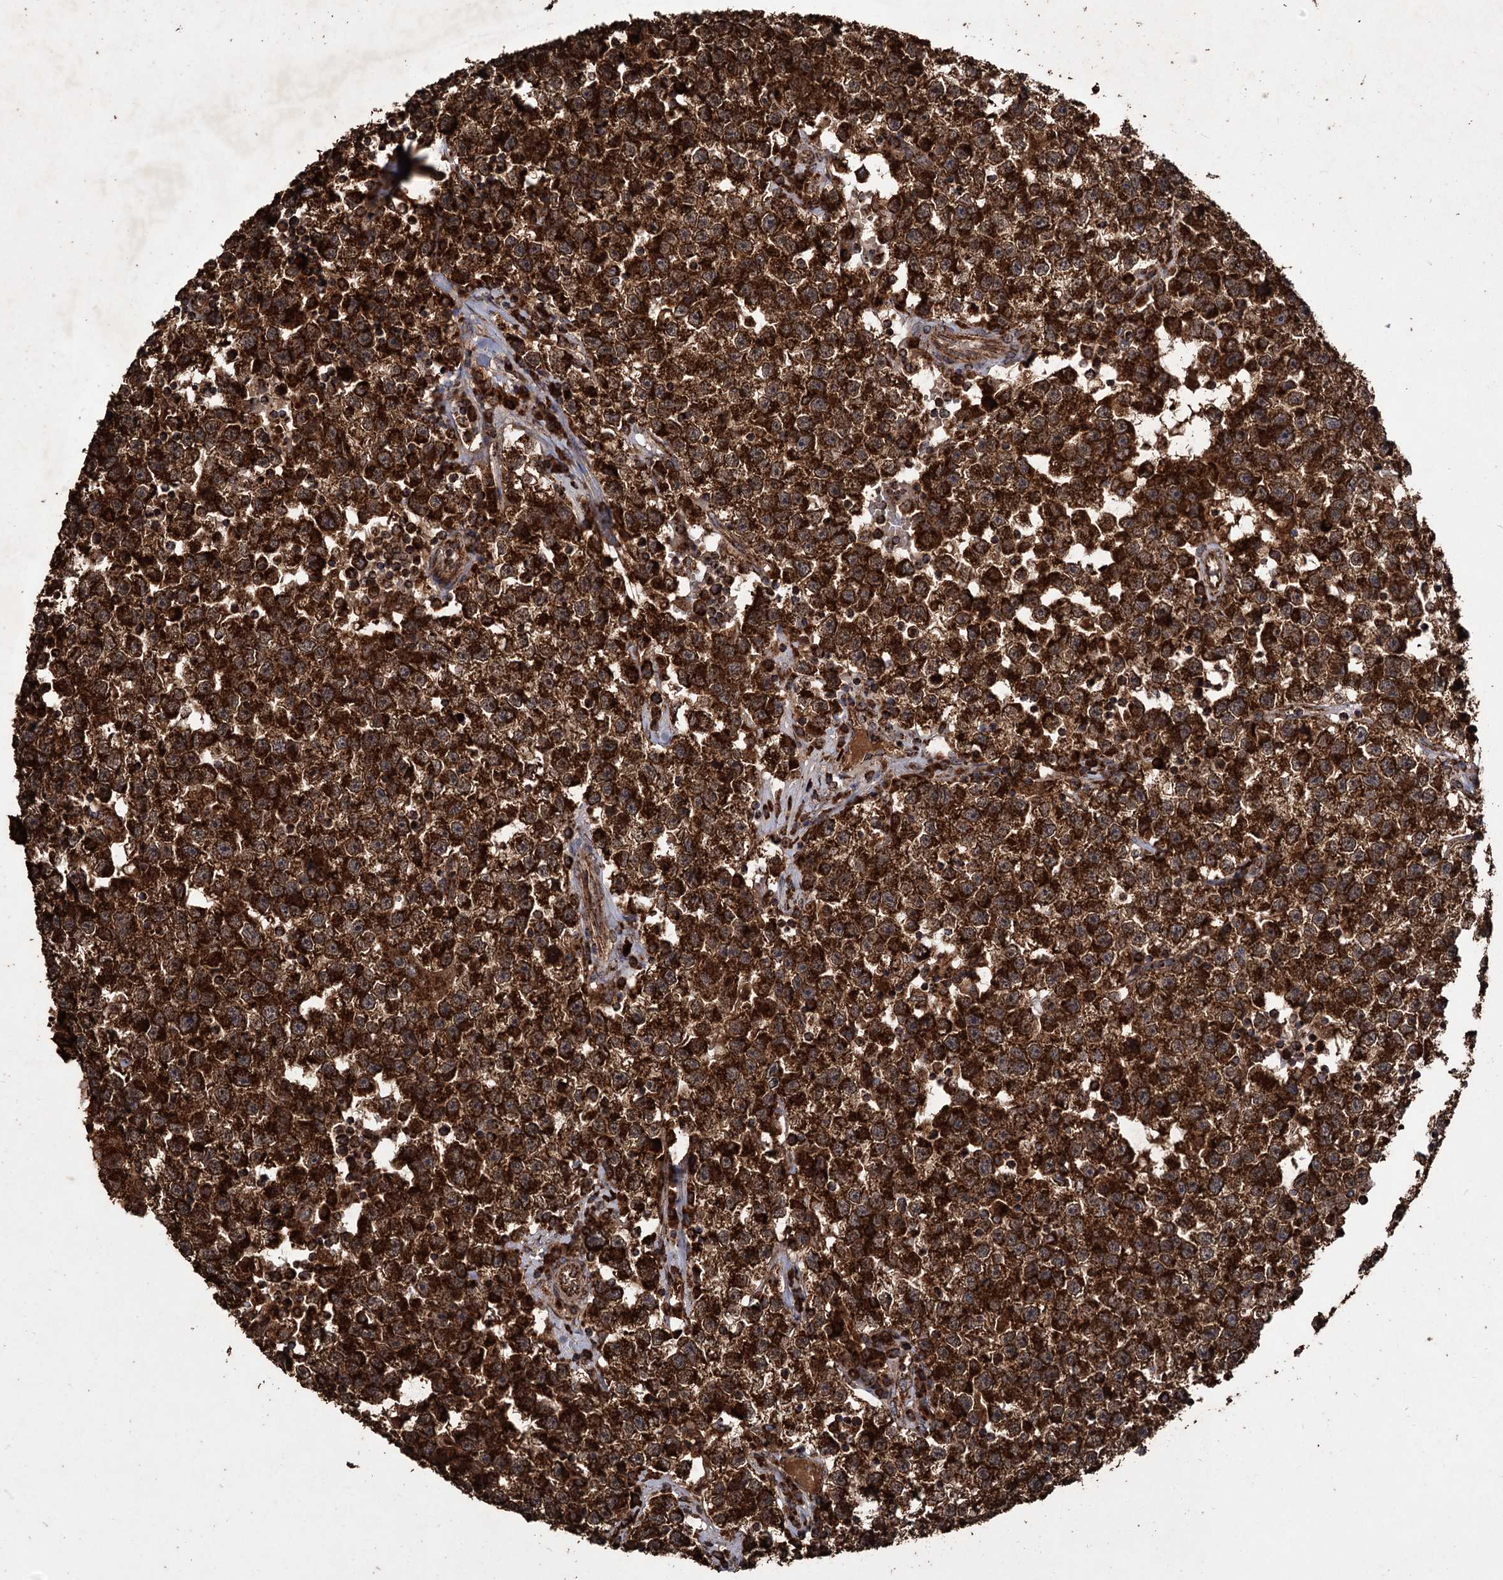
{"staining": {"intensity": "strong", "quantity": ">75%", "location": "cytoplasmic/membranous"}, "tissue": "testis cancer", "cell_type": "Tumor cells", "image_type": "cancer", "snomed": [{"axis": "morphology", "description": "Seminoma, NOS"}, {"axis": "topography", "description": "Testis"}], "caption": "Immunohistochemistry (IHC) photomicrograph of neoplastic tissue: testis cancer stained using immunohistochemistry (IHC) reveals high levels of strong protein expression localized specifically in the cytoplasmic/membranous of tumor cells, appearing as a cytoplasmic/membranous brown color.", "gene": "IPO4", "patient": {"sex": "male", "age": 22}}